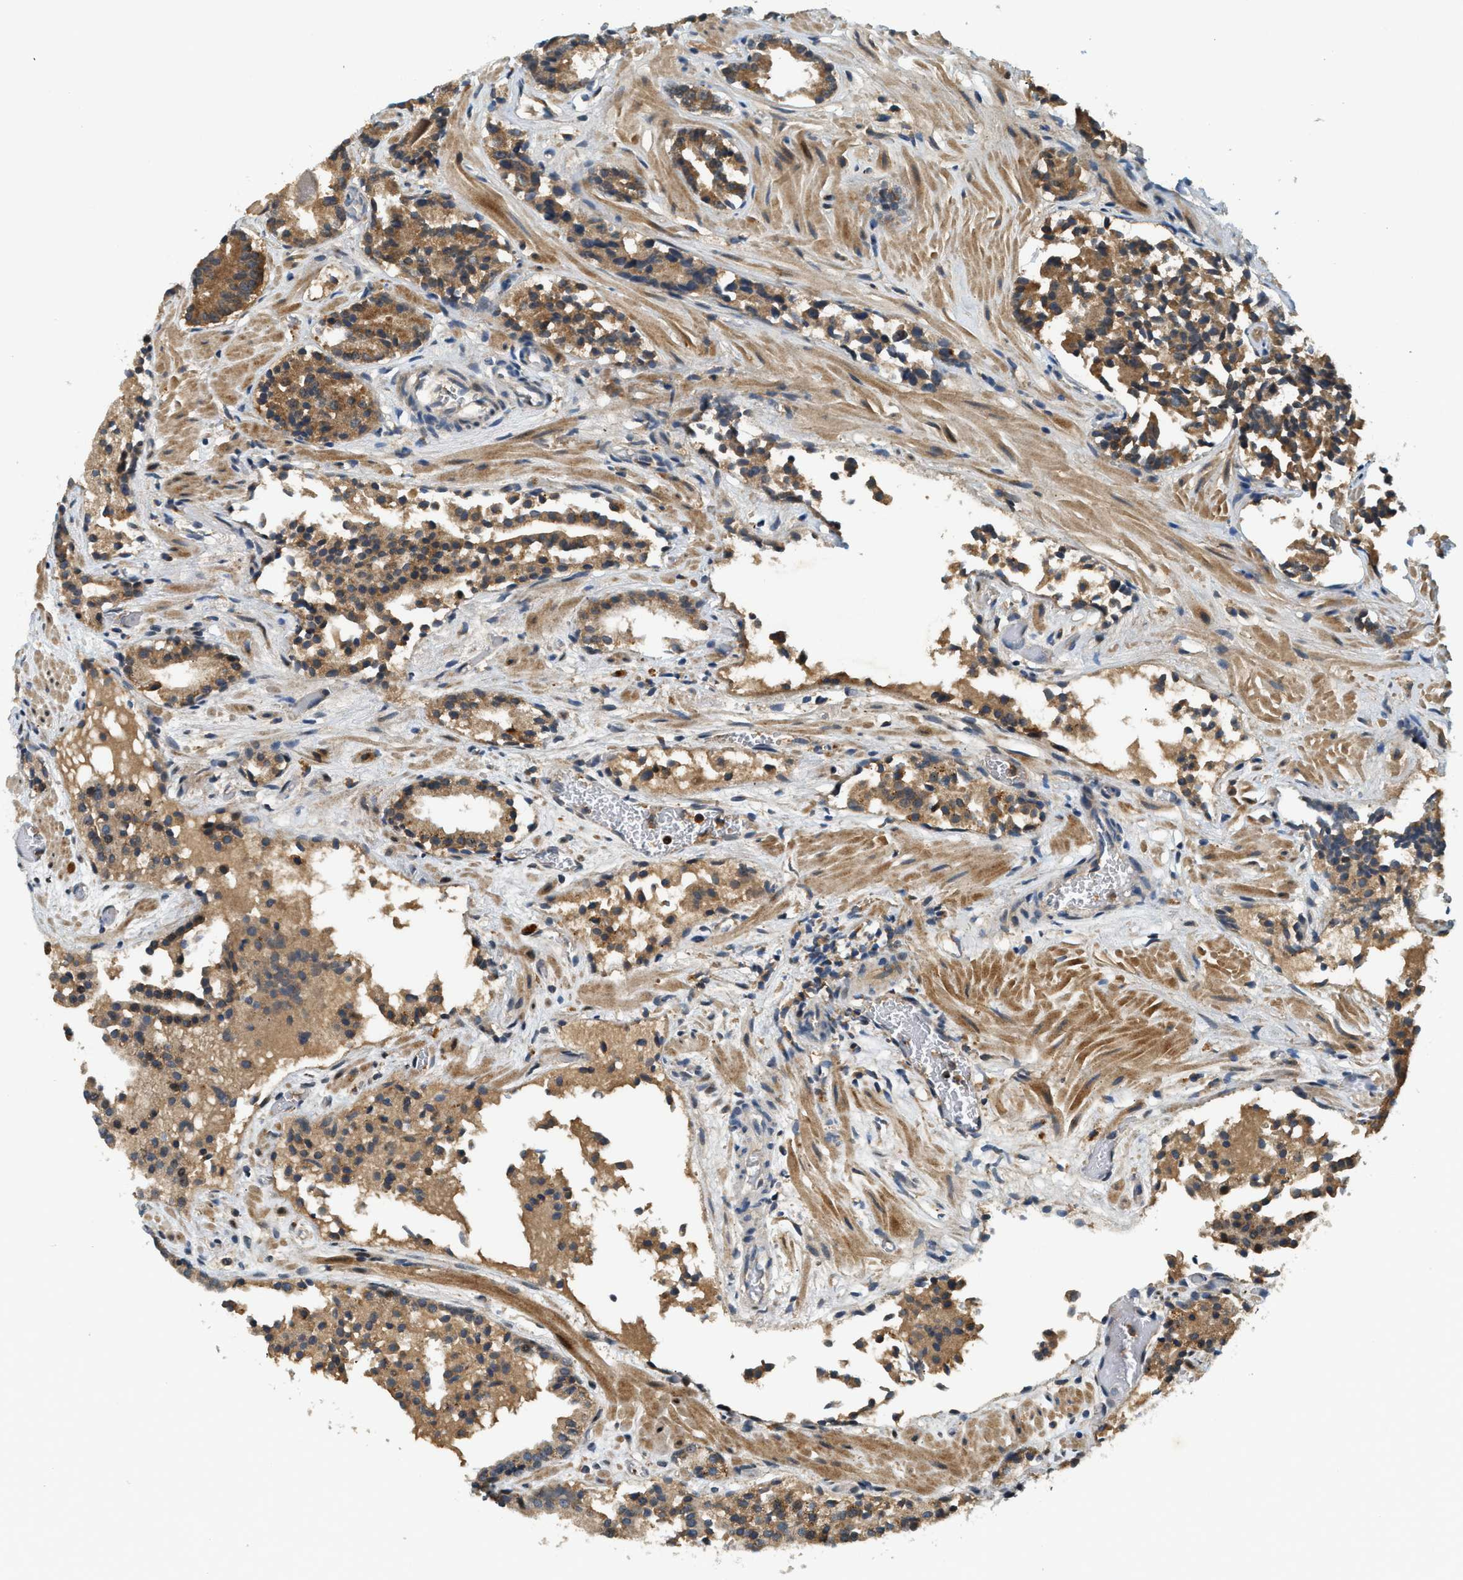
{"staining": {"intensity": "moderate", "quantity": ">75%", "location": "cytoplasmic/membranous"}, "tissue": "prostate cancer", "cell_type": "Tumor cells", "image_type": "cancer", "snomed": [{"axis": "morphology", "description": "Adenocarcinoma, Low grade"}, {"axis": "topography", "description": "Prostate"}], "caption": "Moderate cytoplasmic/membranous protein expression is seen in approximately >75% of tumor cells in prostate cancer. The protein of interest is shown in brown color, while the nuclei are stained blue.", "gene": "TRAPPC14", "patient": {"sex": "male", "age": 51}}